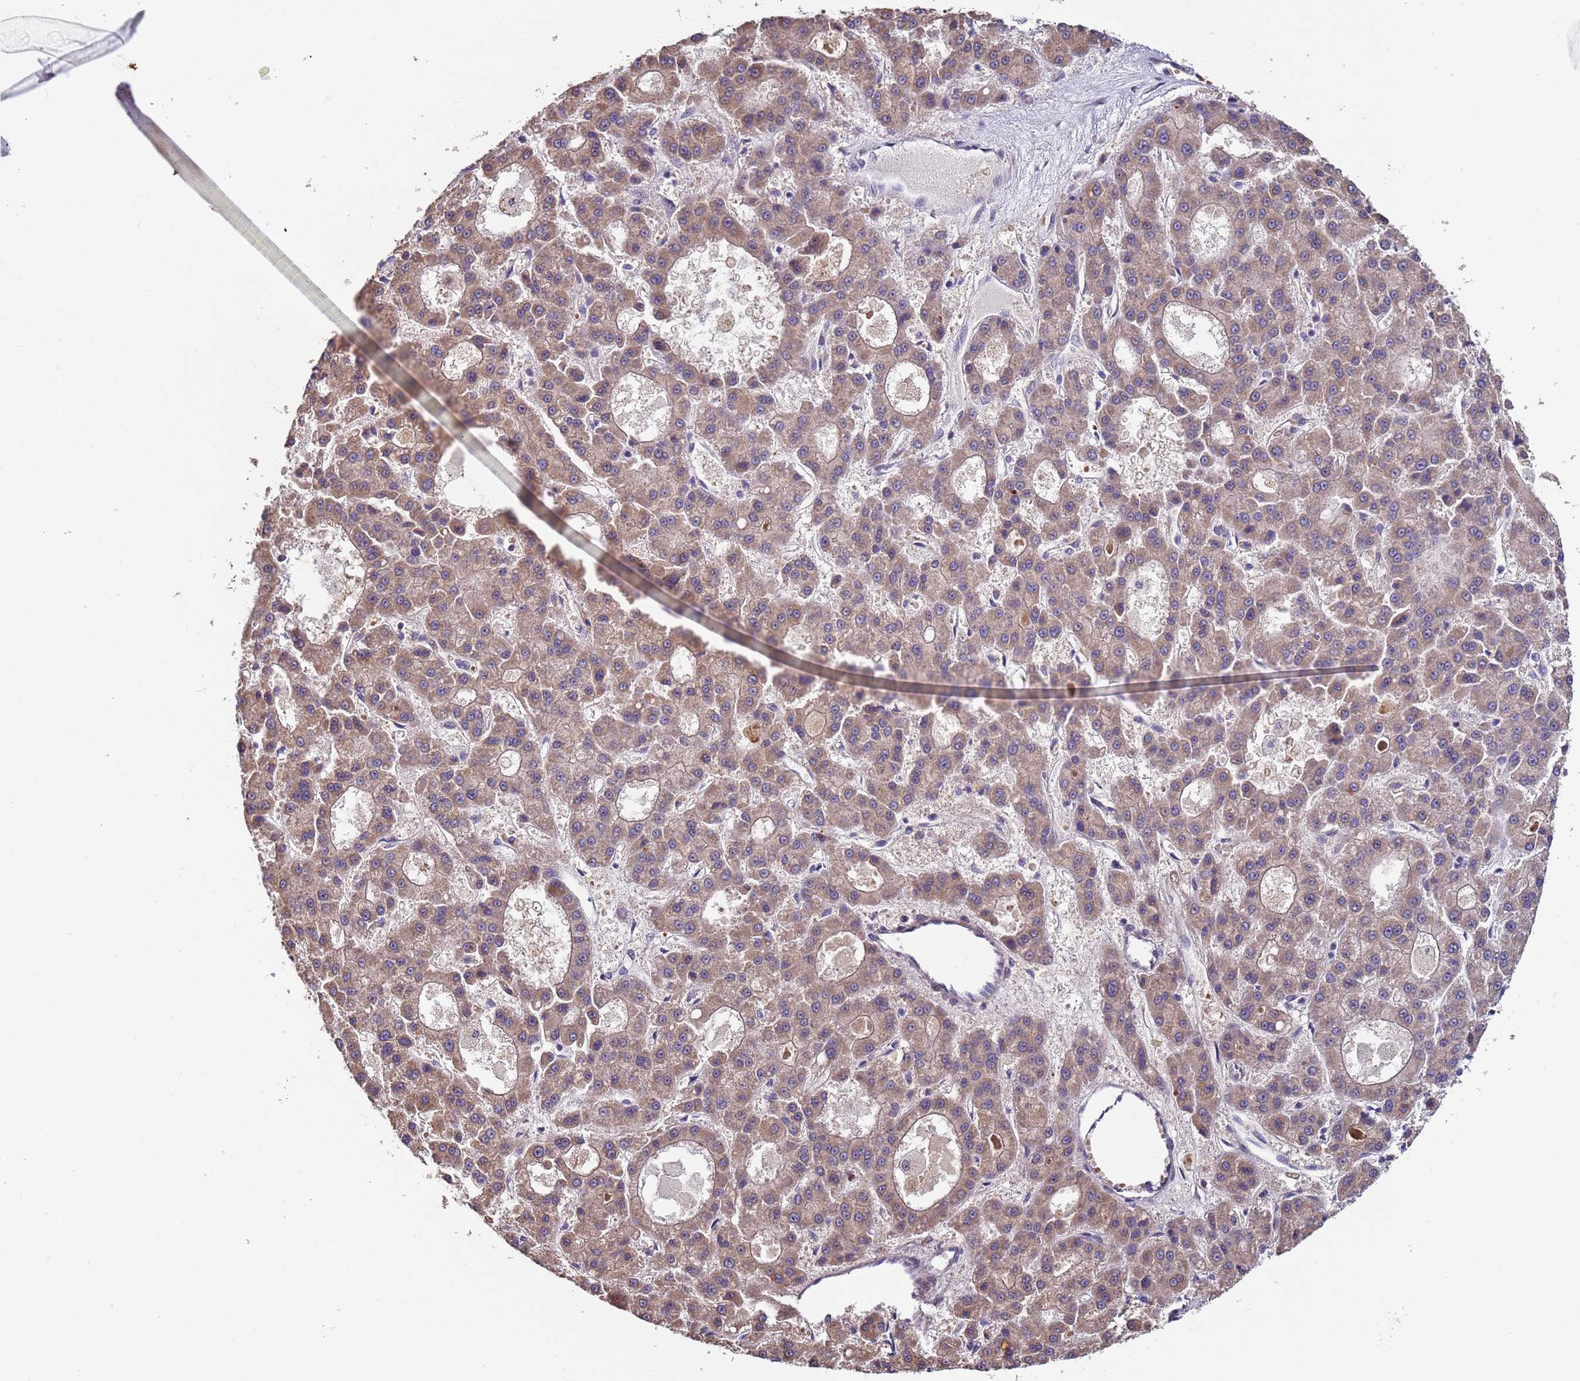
{"staining": {"intensity": "weak", "quantity": ">75%", "location": "cytoplasmic/membranous"}, "tissue": "liver cancer", "cell_type": "Tumor cells", "image_type": "cancer", "snomed": [{"axis": "morphology", "description": "Carcinoma, Hepatocellular, NOS"}, {"axis": "topography", "description": "Liver"}], "caption": "Liver cancer was stained to show a protein in brown. There is low levels of weak cytoplasmic/membranous positivity in approximately >75% of tumor cells.", "gene": "CLHC1", "patient": {"sex": "male", "age": 70}}